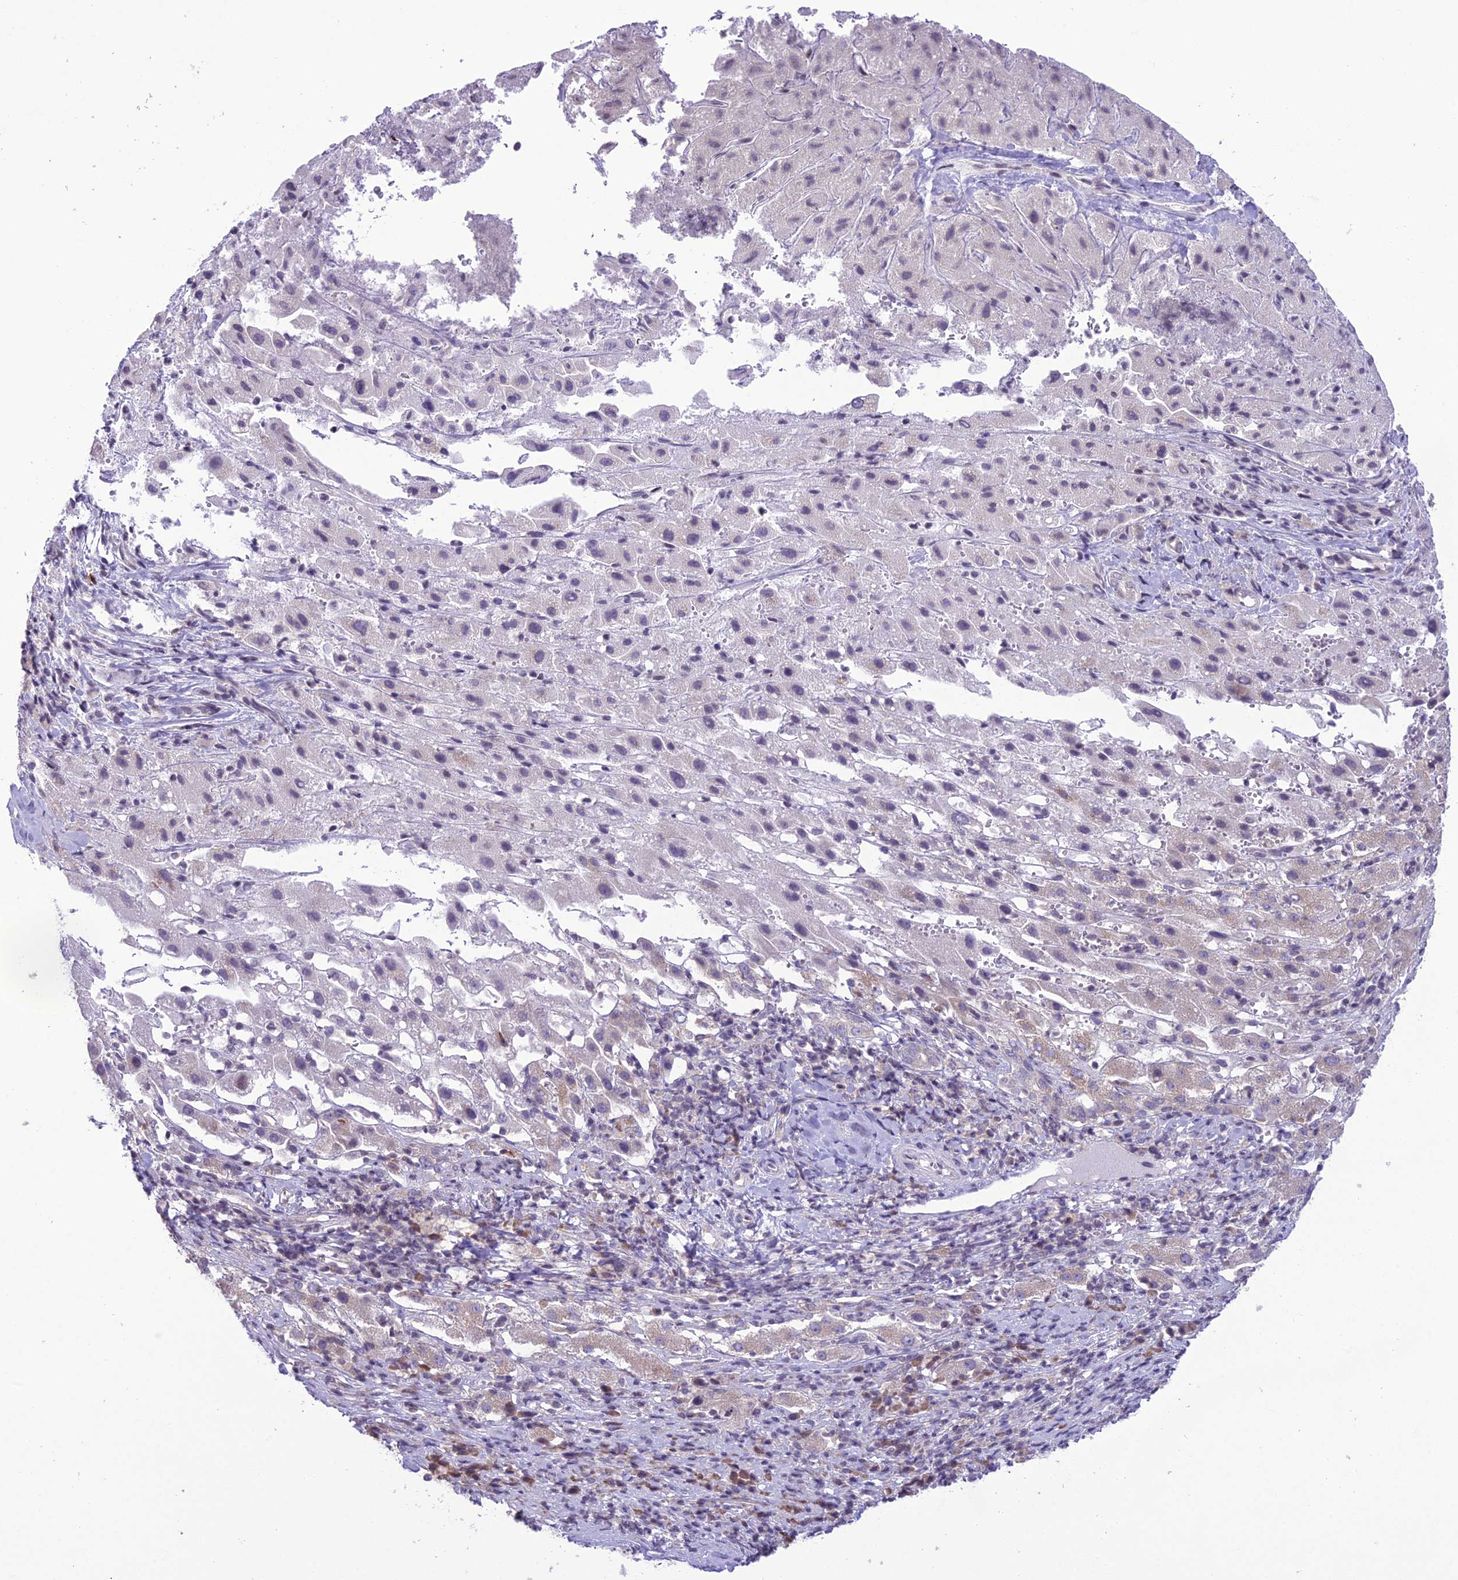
{"staining": {"intensity": "negative", "quantity": "none", "location": "none"}, "tissue": "liver cancer", "cell_type": "Tumor cells", "image_type": "cancer", "snomed": [{"axis": "morphology", "description": "Carcinoma, Hepatocellular, NOS"}, {"axis": "topography", "description": "Liver"}], "caption": "A micrograph of human hepatocellular carcinoma (liver) is negative for staining in tumor cells. (DAB immunohistochemistry (IHC) visualized using brightfield microscopy, high magnification).", "gene": "RPS26", "patient": {"sex": "female", "age": 58}}